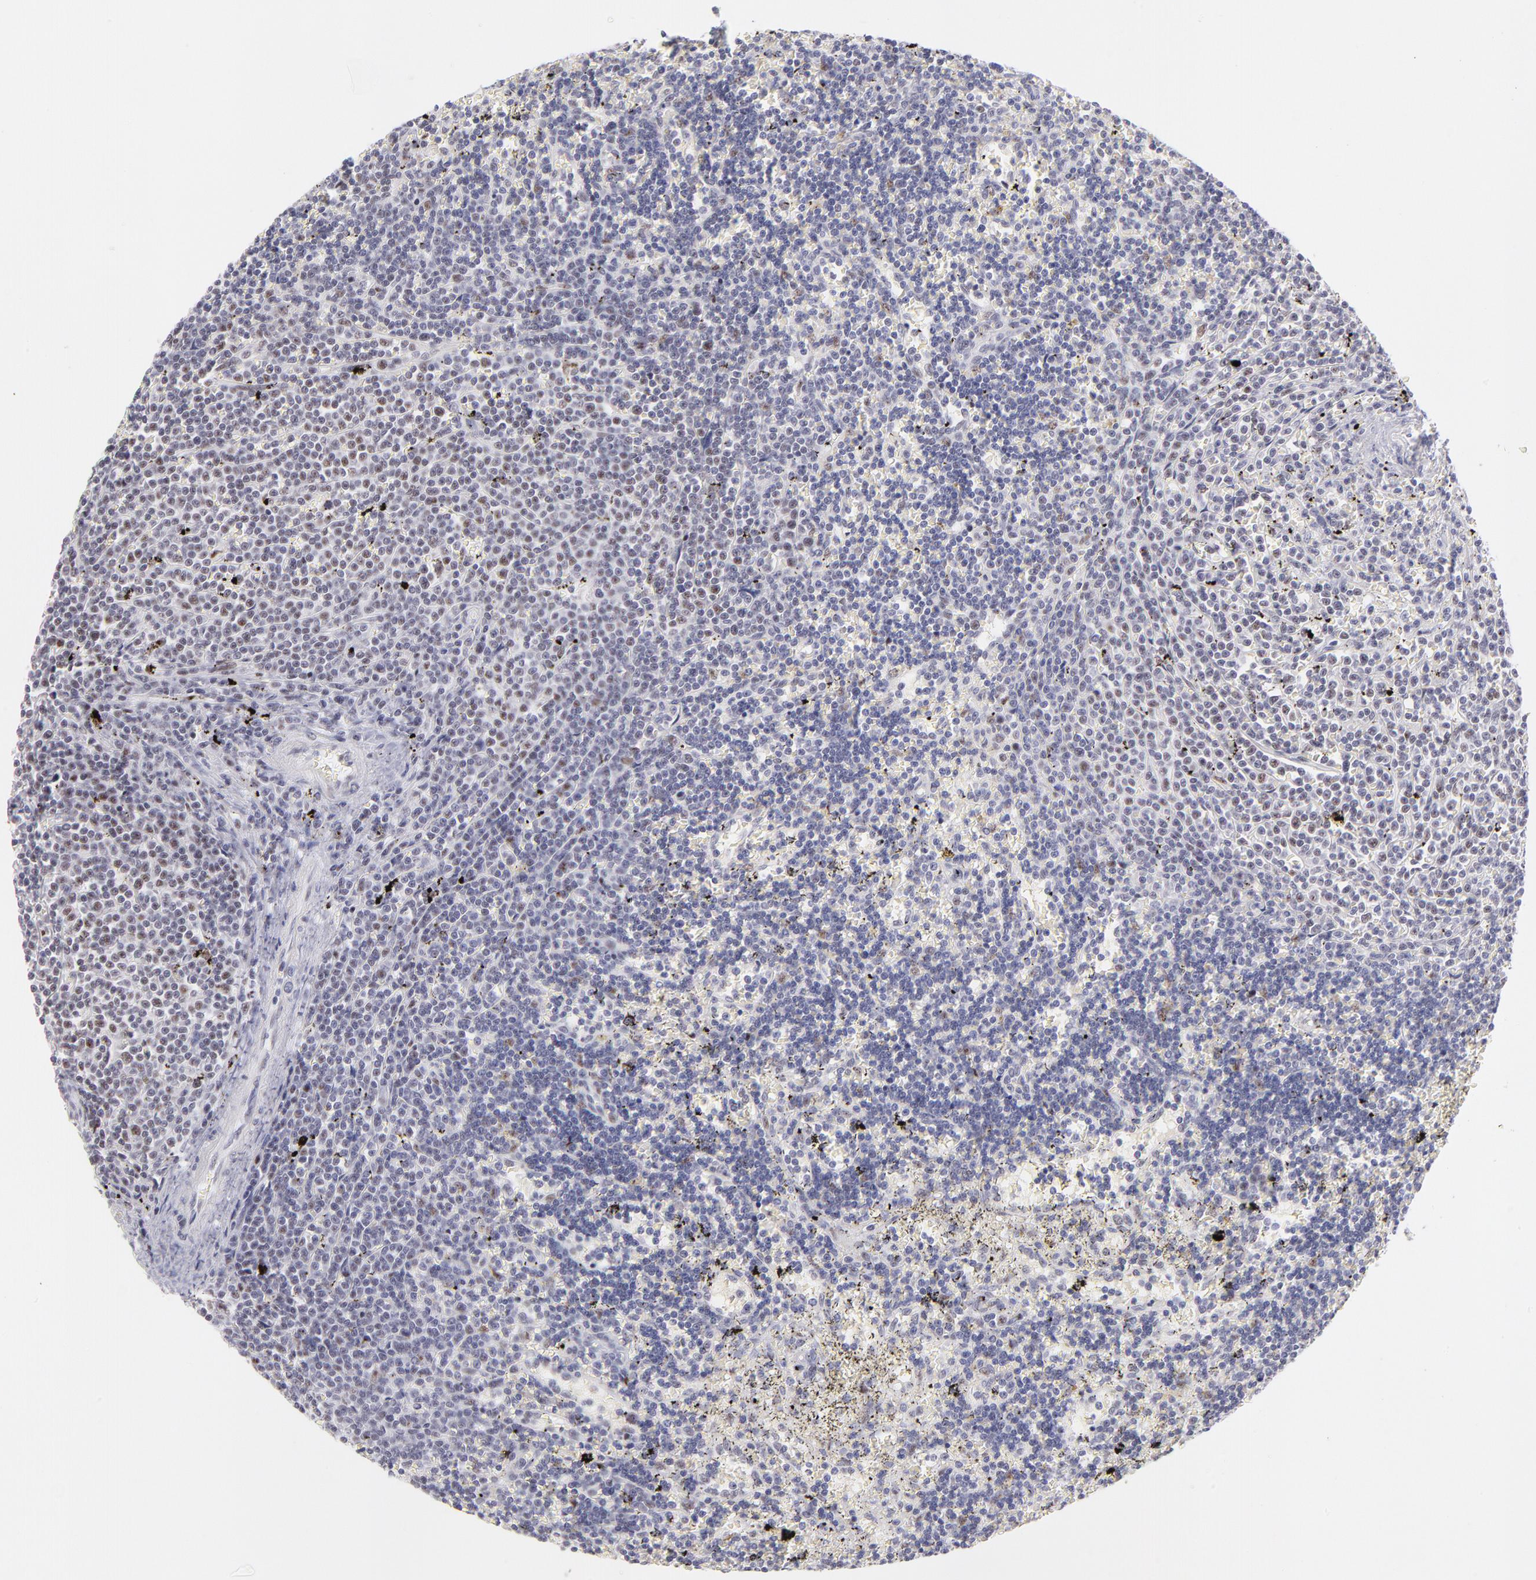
{"staining": {"intensity": "weak", "quantity": "25%-75%", "location": "nuclear"}, "tissue": "lymphoma", "cell_type": "Tumor cells", "image_type": "cancer", "snomed": [{"axis": "morphology", "description": "Malignant lymphoma, non-Hodgkin's type, Low grade"}, {"axis": "topography", "description": "Spleen"}], "caption": "Approximately 25%-75% of tumor cells in lymphoma display weak nuclear protein staining as visualized by brown immunohistochemical staining.", "gene": "CDC25C", "patient": {"sex": "male", "age": 60}}